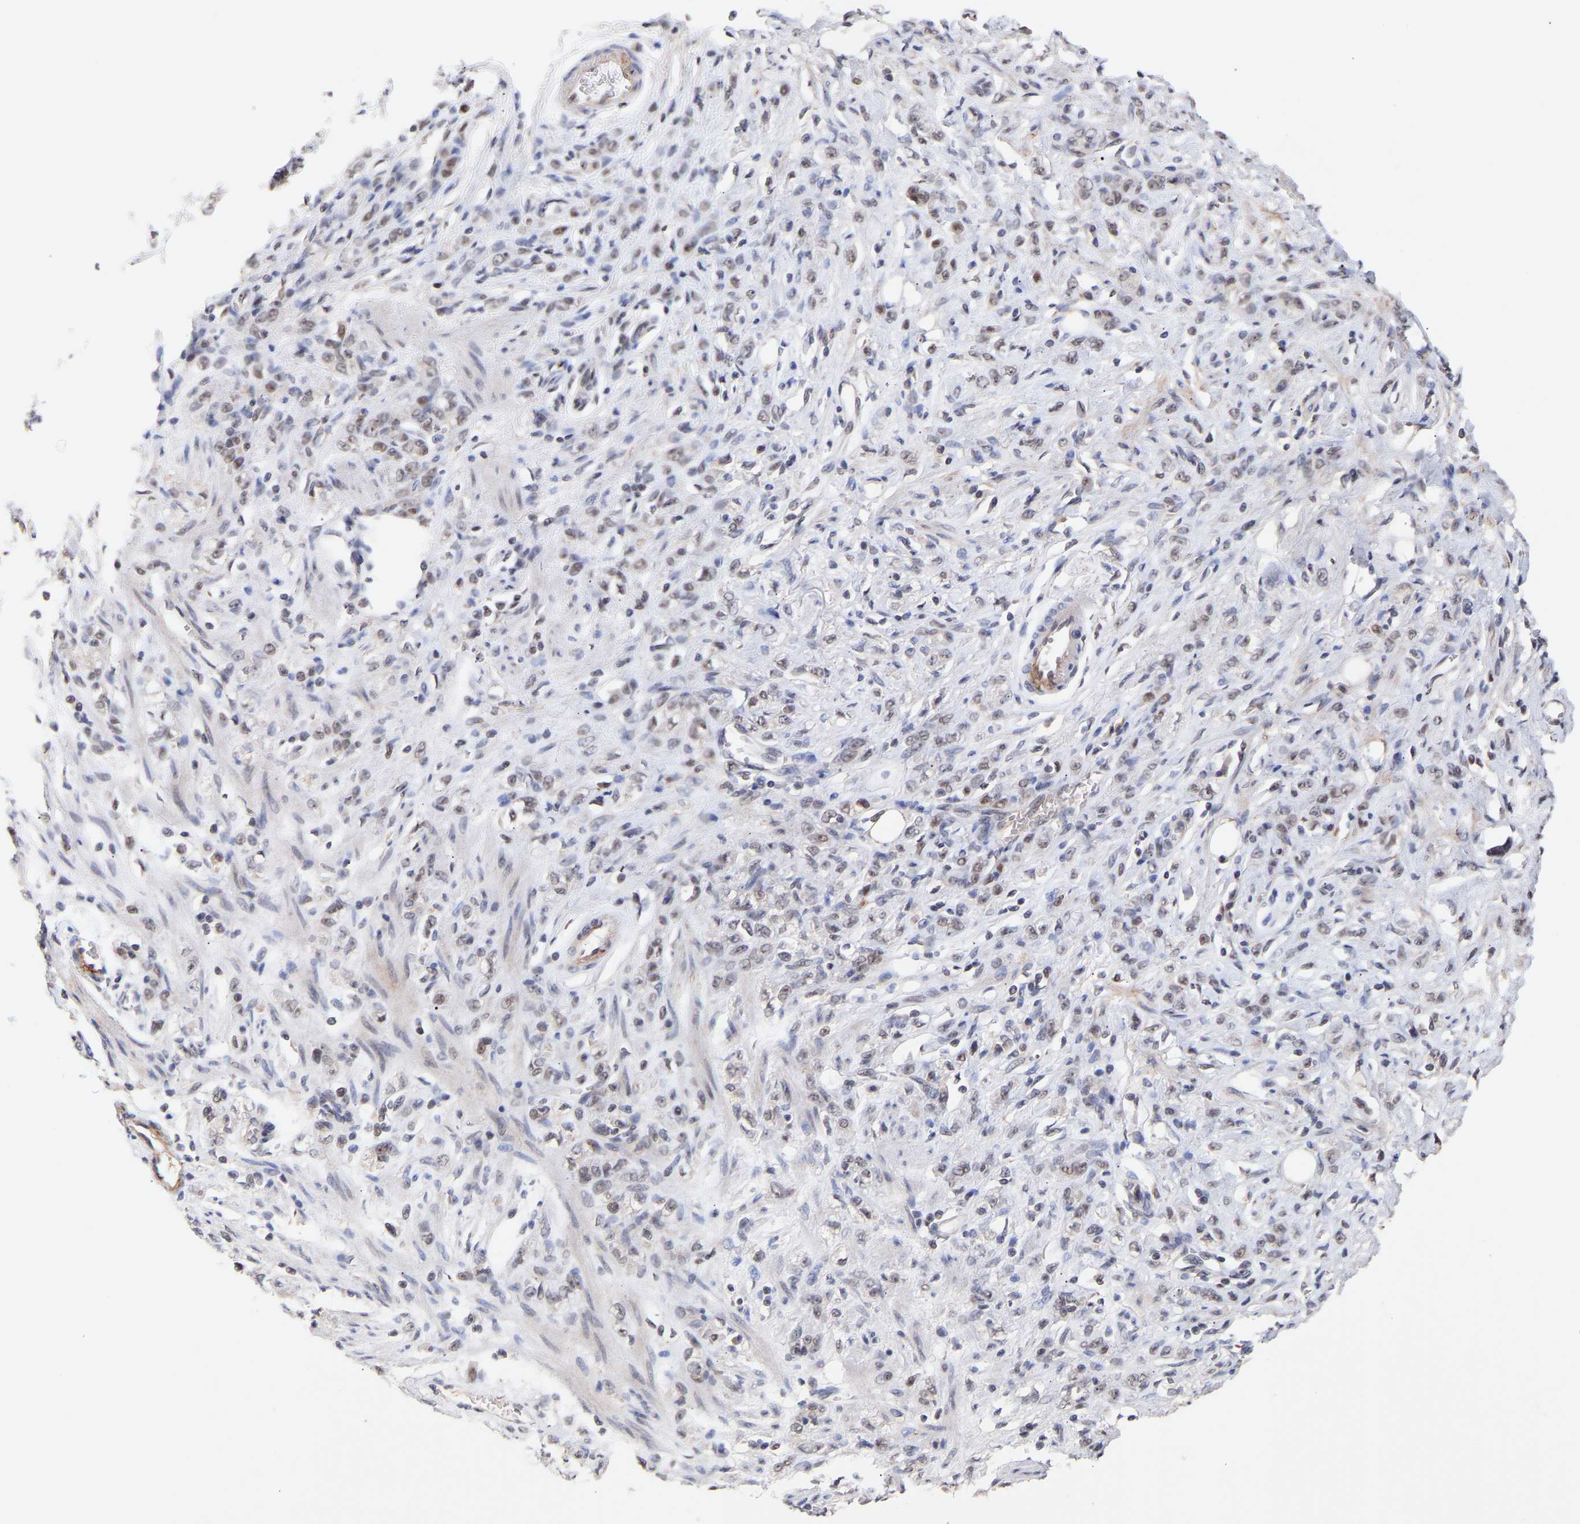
{"staining": {"intensity": "weak", "quantity": "25%-75%", "location": "nuclear"}, "tissue": "stomach cancer", "cell_type": "Tumor cells", "image_type": "cancer", "snomed": [{"axis": "morphology", "description": "Normal tissue, NOS"}, {"axis": "morphology", "description": "Adenocarcinoma, NOS"}, {"axis": "topography", "description": "Stomach"}], "caption": "This is a histology image of immunohistochemistry staining of adenocarcinoma (stomach), which shows weak staining in the nuclear of tumor cells.", "gene": "RBM15", "patient": {"sex": "male", "age": 82}}